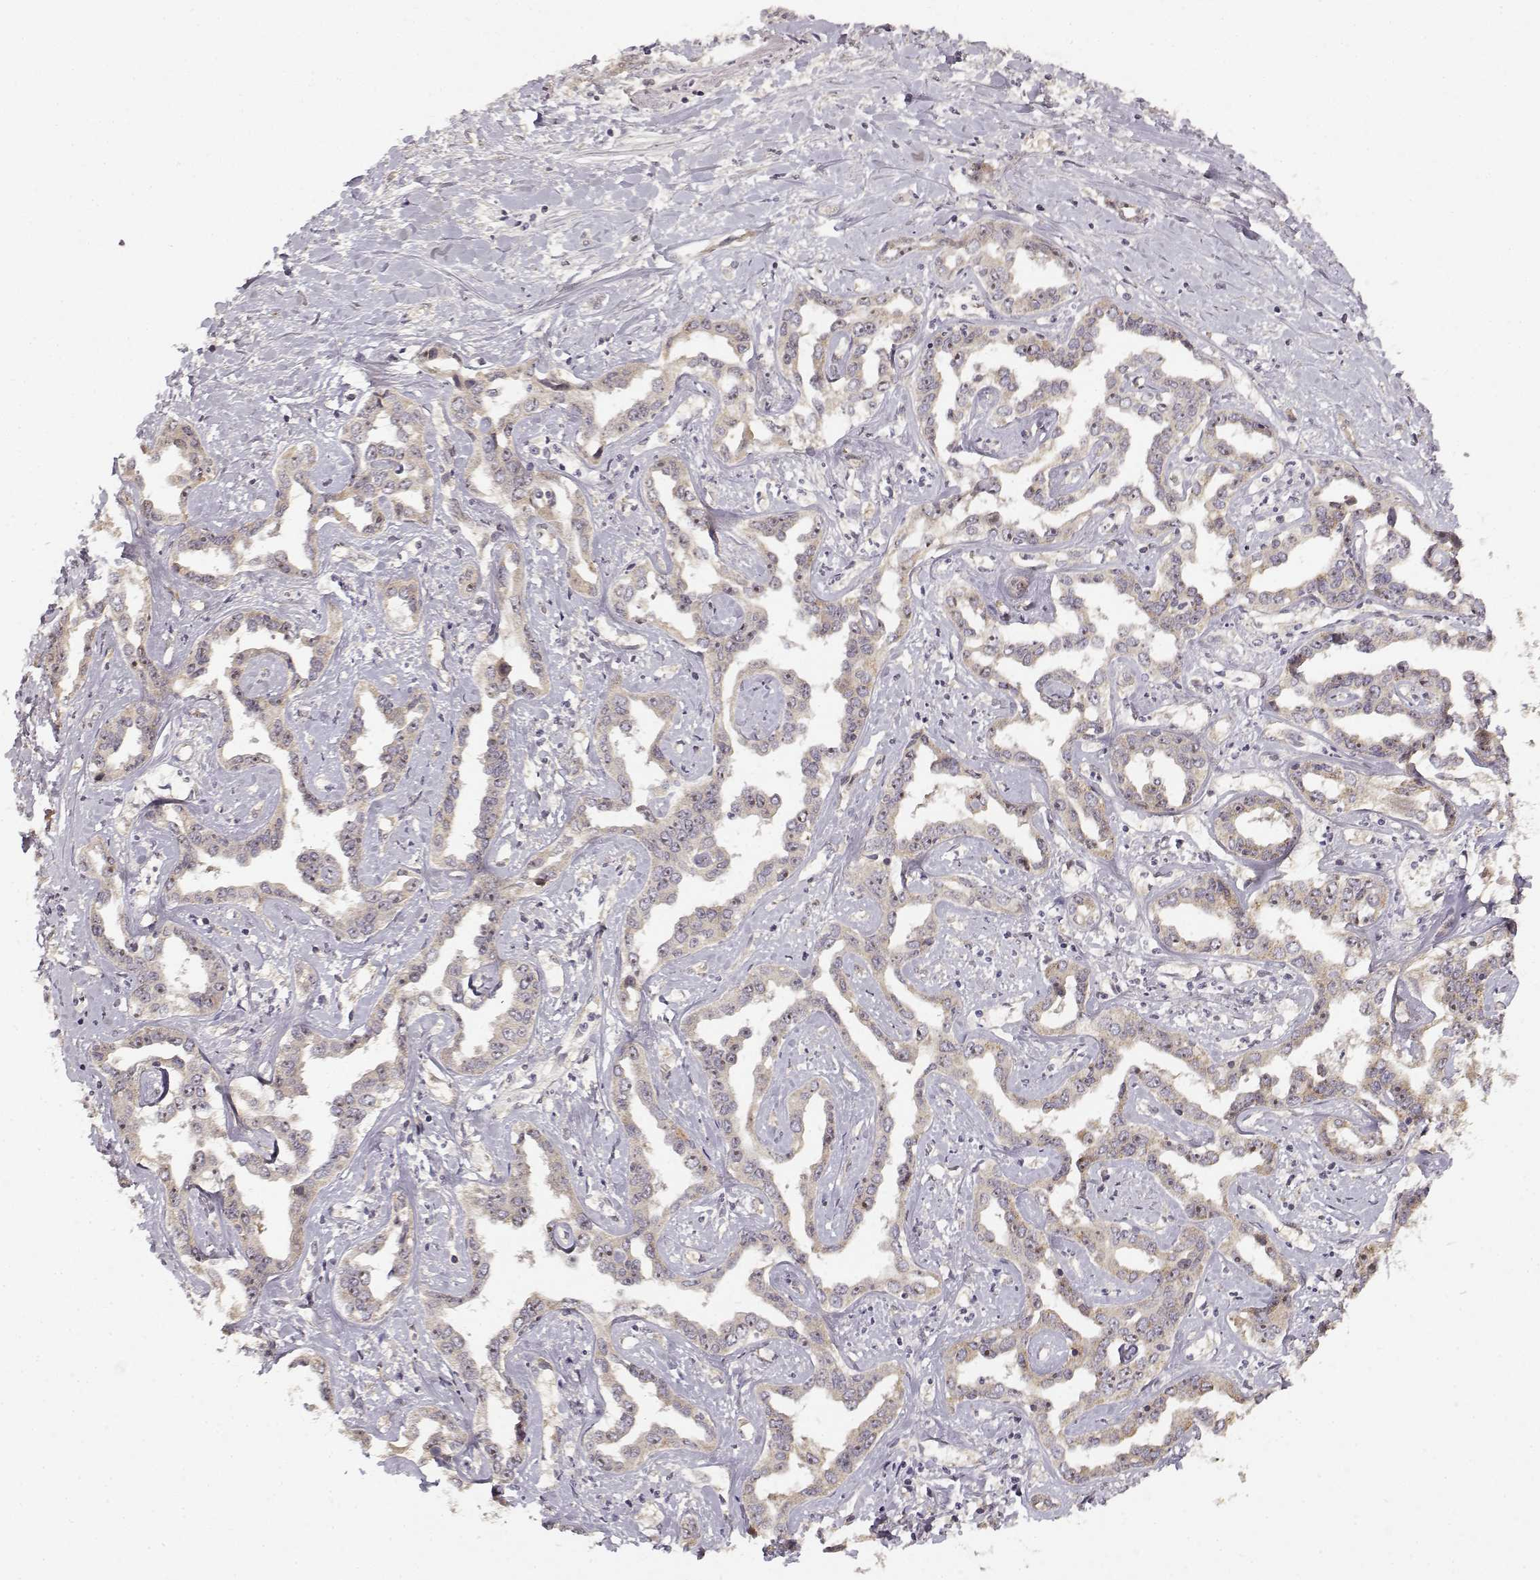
{"staining": {"intensity": "weak", "quantity": ">75%", "location": "cytoplasmic/membranous,nuclear"}, "tissue": "liver cancer", "cell_type": "Tumor cells", "image_type": "cancer", "snomed": [{"axis": "morphology", "description": "Cholangiocarcinoma"}, {"axis": "topography", "description": "Liver"}], "caption": "There is low levels of weak cytoplasmic/membranous and nuclear expression in tumor cells of liver cancer (cholangiocarcinoma), as demonstrated by immunohistochemical staining (brown color).", "gene": "MED12L", "patient": {"sex": "male", "age": 59}}